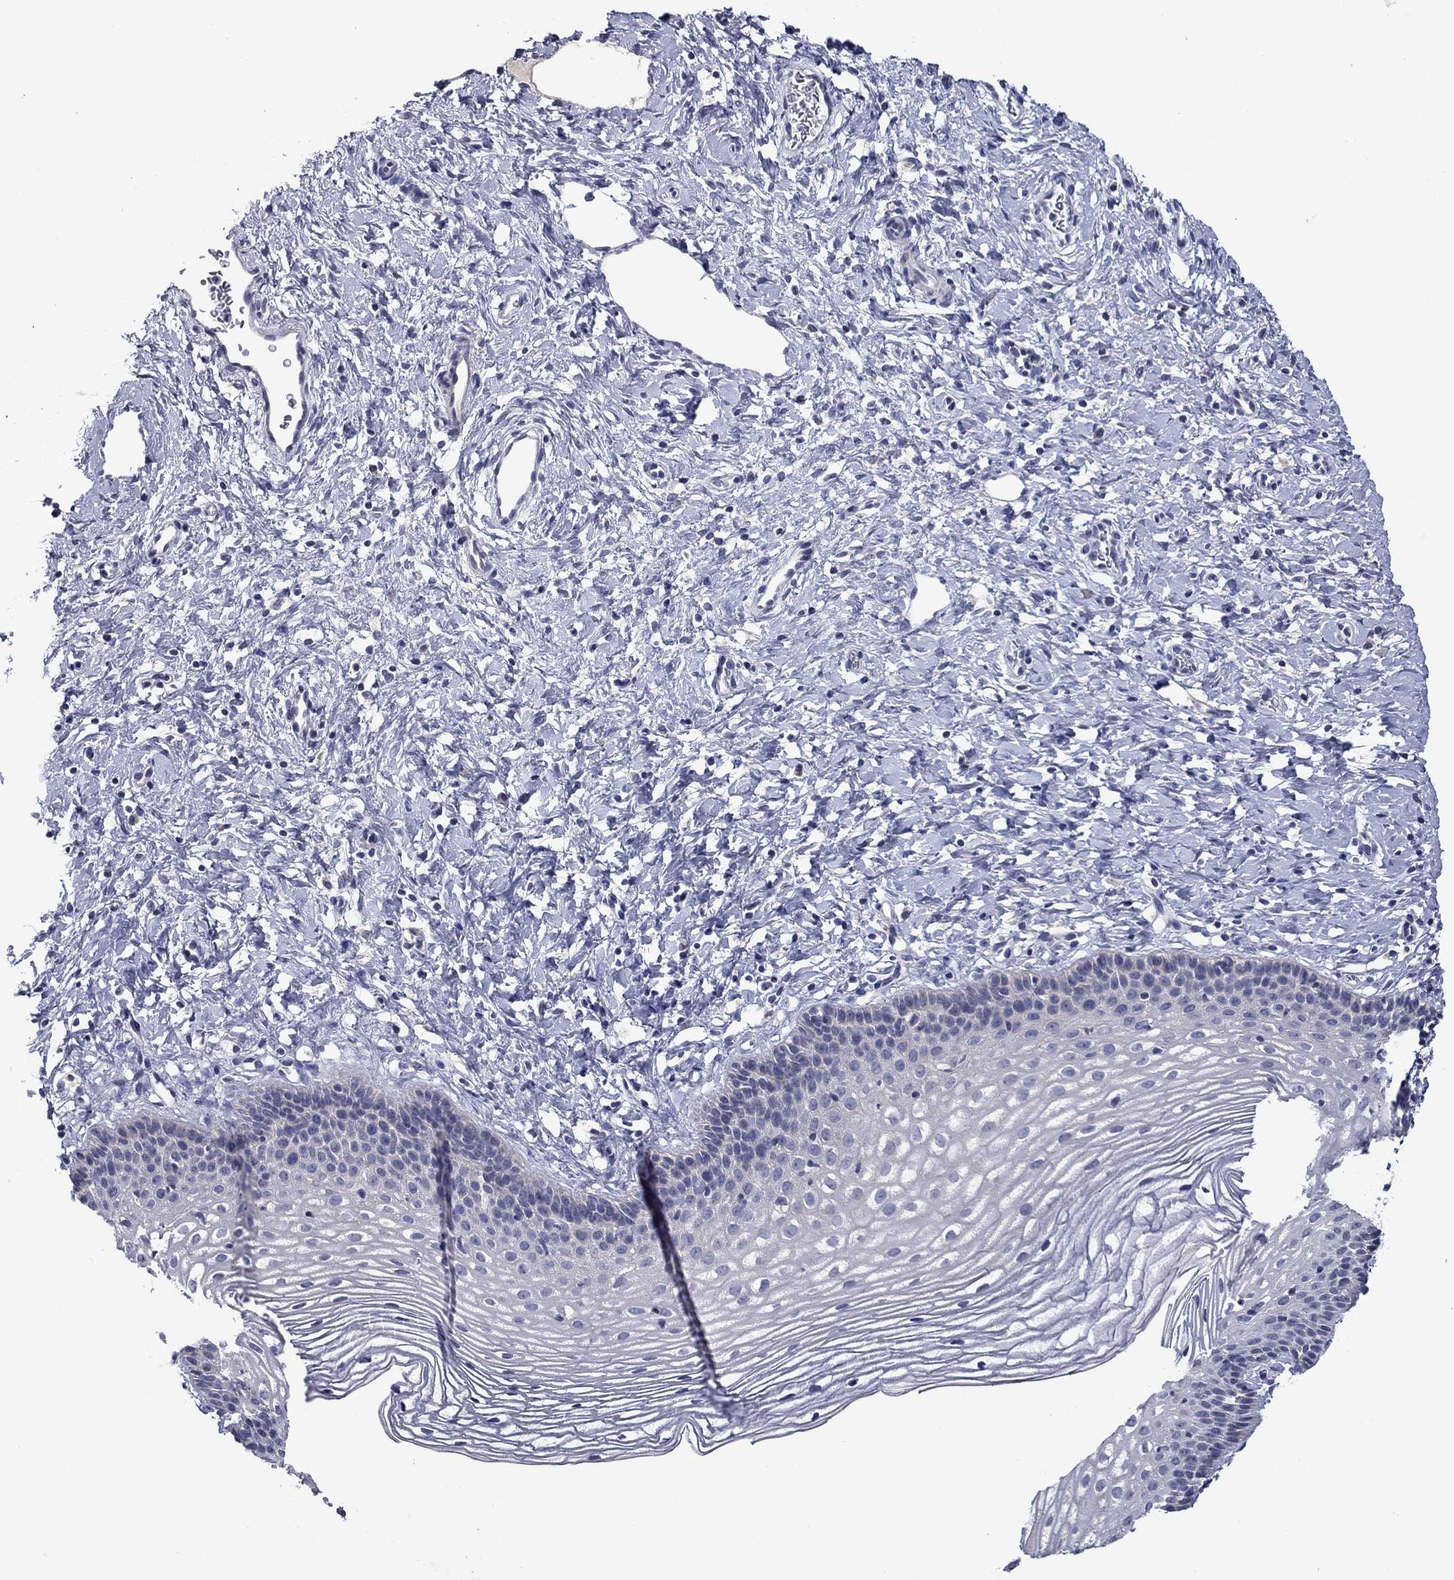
{"staining": {"intensity": "negative", "quantity": "none", "location": "none"}, "tissue": "cervix", "cell_type": "Glandular cells", "image_type": "normal", "snomed": [{"axis": "morphology", "description": "Normal tissue, NOS"}, {"axis": "topography", "description": "Cervix"}], "caption": "Cervix stained for a protein using IHC displays no expression glandular cells.", "gene": "SPATA7", "patient": {"sex": "female", "age": 39}}